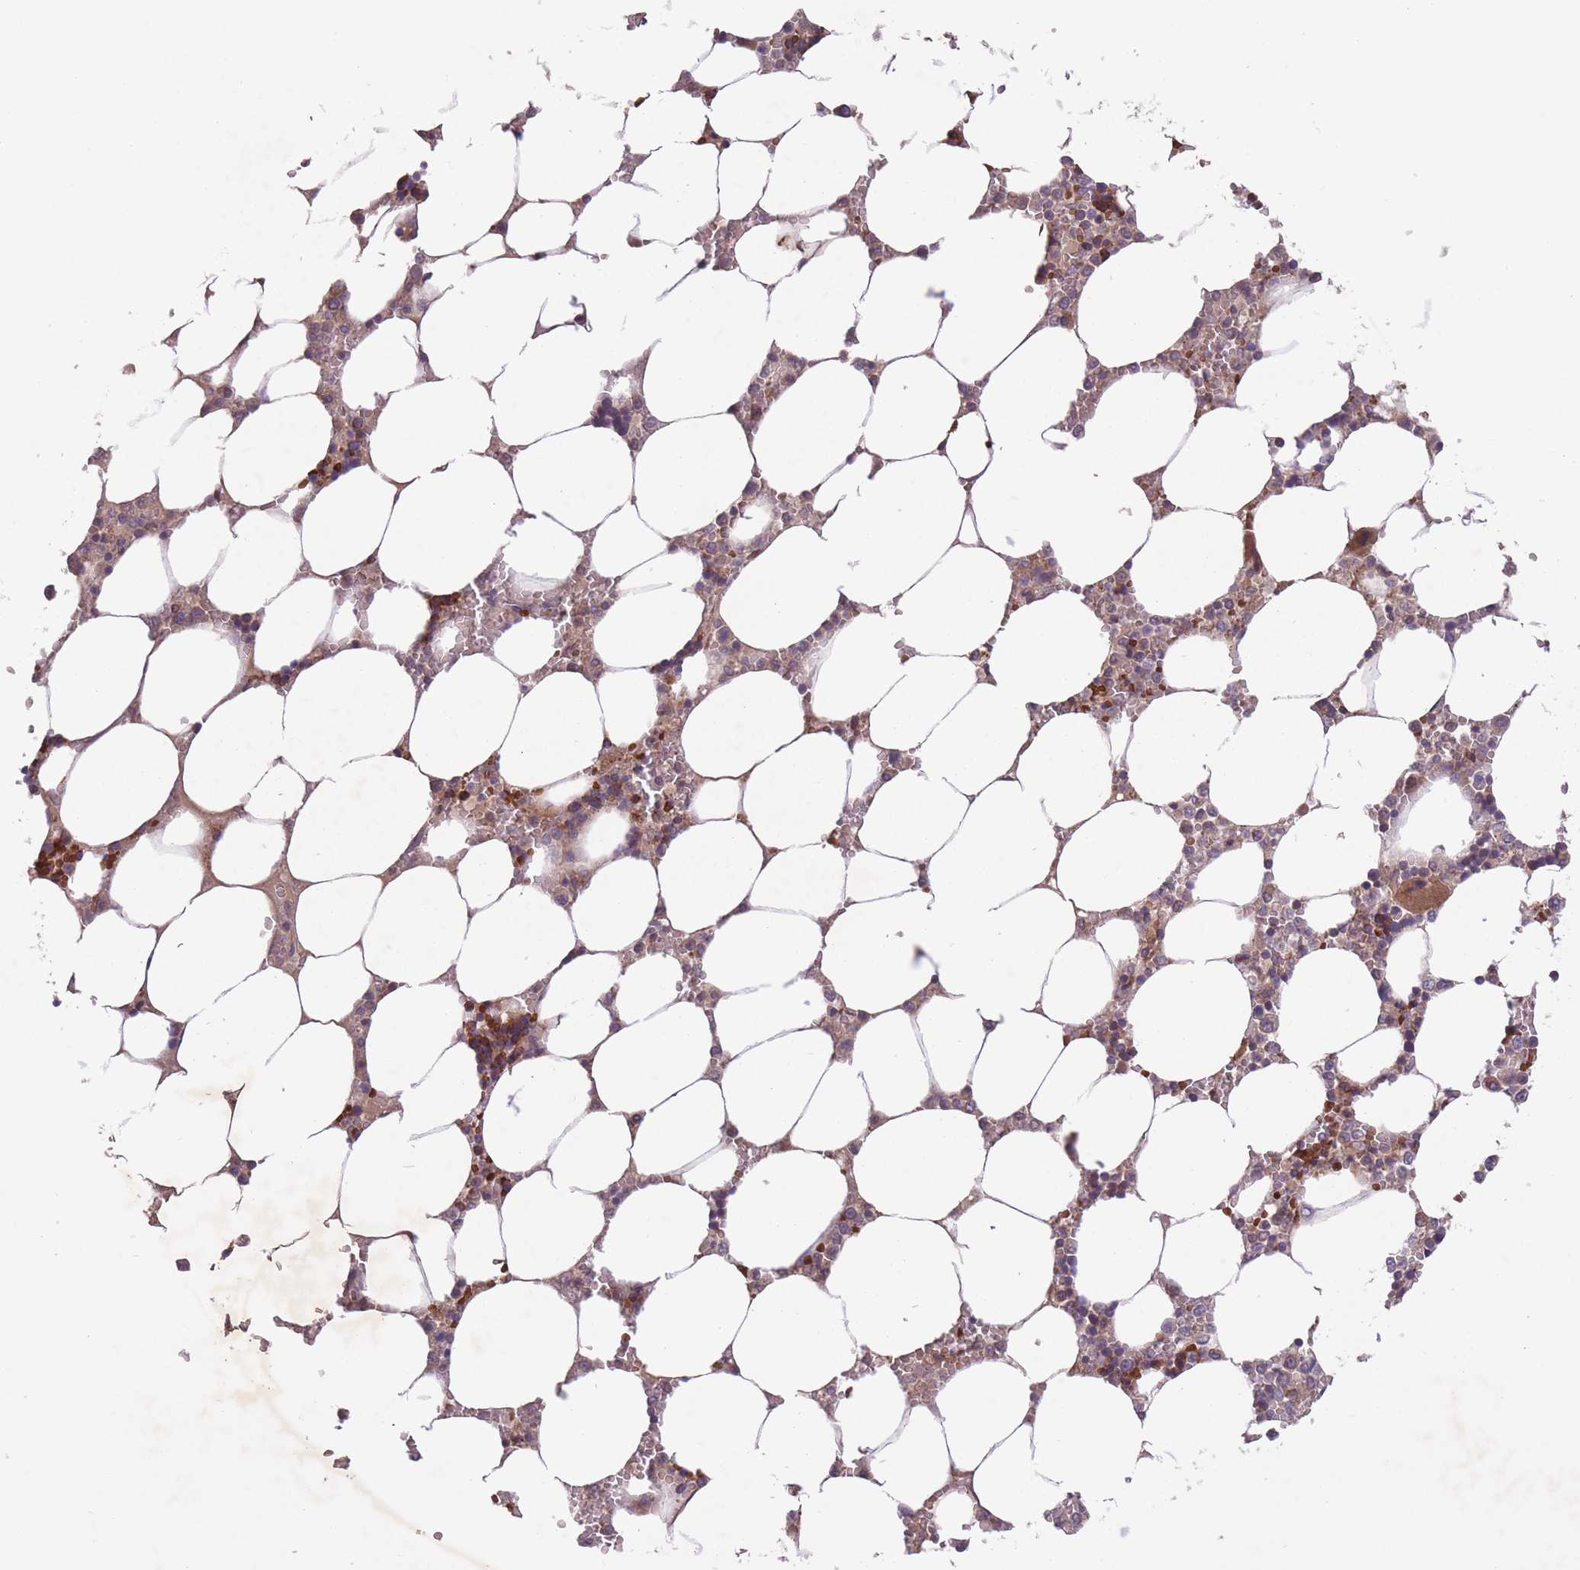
{"staining": {"intensity": "strong", "quantity": "<25%", "location": "cytoplasmic/membranous"}, "tissue": "bone marrow", "cell_type": "Hematopoietic cells", "image_type": "normal", "snomed": [{"axis": "morphology", "description": "Normal tissue, NOS"}, {"axis": "topography", "description": "Bone marrow"}], "caption": "Immunohistochemical staining of unremarkable human bone marrow displays <25% levels of strong cytoplasmic/membranous protein expression in about <25% of hematopoietic cells.", "gene": "SECTM1", "patient": {"sex": "male", "age": 64}}